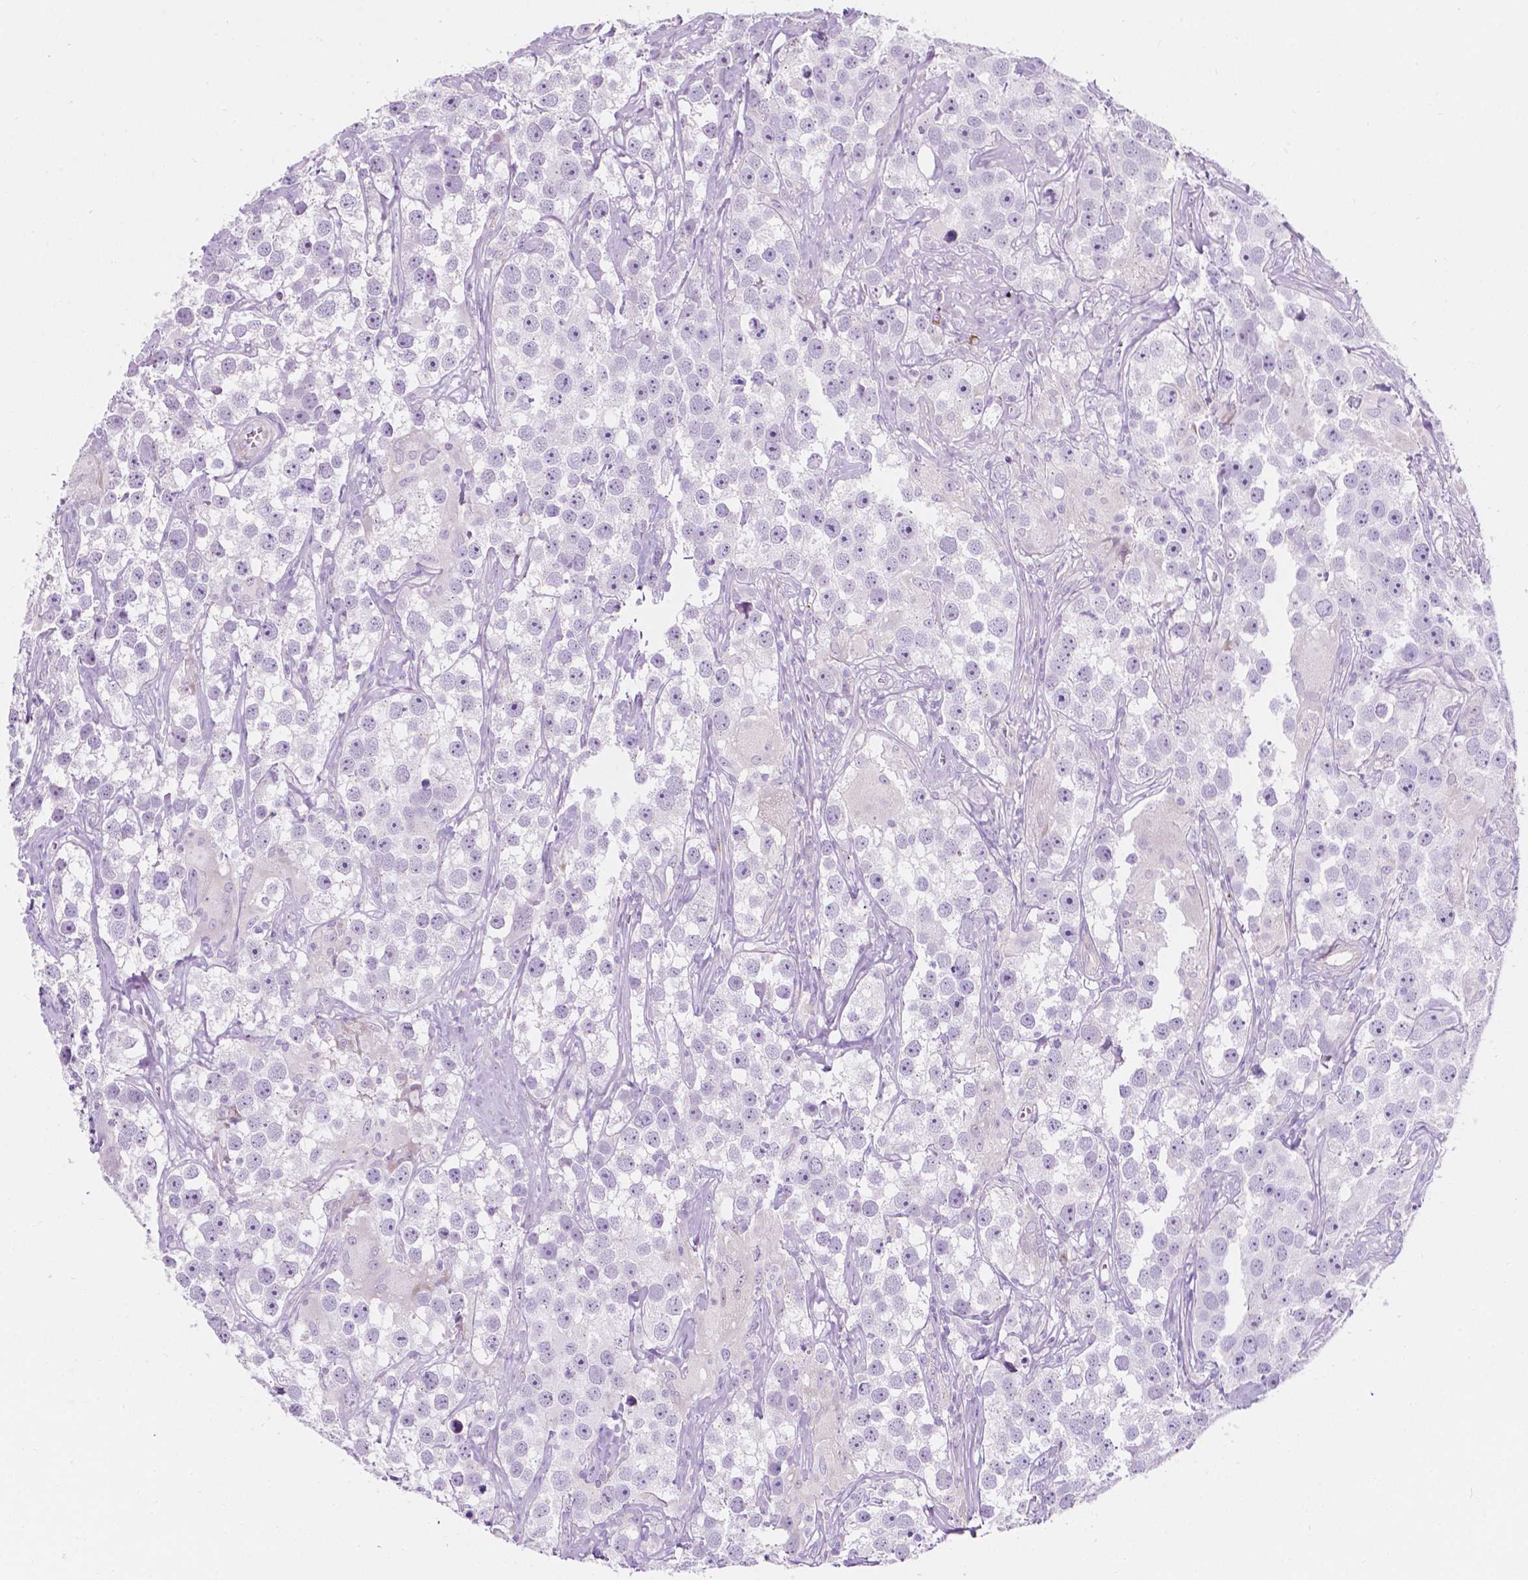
{"staining": {"intensity": "negative", "quantity": "none", "location": "none"}, "tissue": "testis cancer", "cell_type": "Tumor cells", "image_type": "cancer", "snomed": [{"axis": "morphology", "description": "Seminoma, NOS"}, {"axis": "topography", "description": "Testis"}], "caption": "A histopathology image of testis cancer (seminoma) stained for a protein demonstrates no brown staining in tumor cells.", "gene": "NOS1AP", "patient": {"sex": "male", "age": 49}}